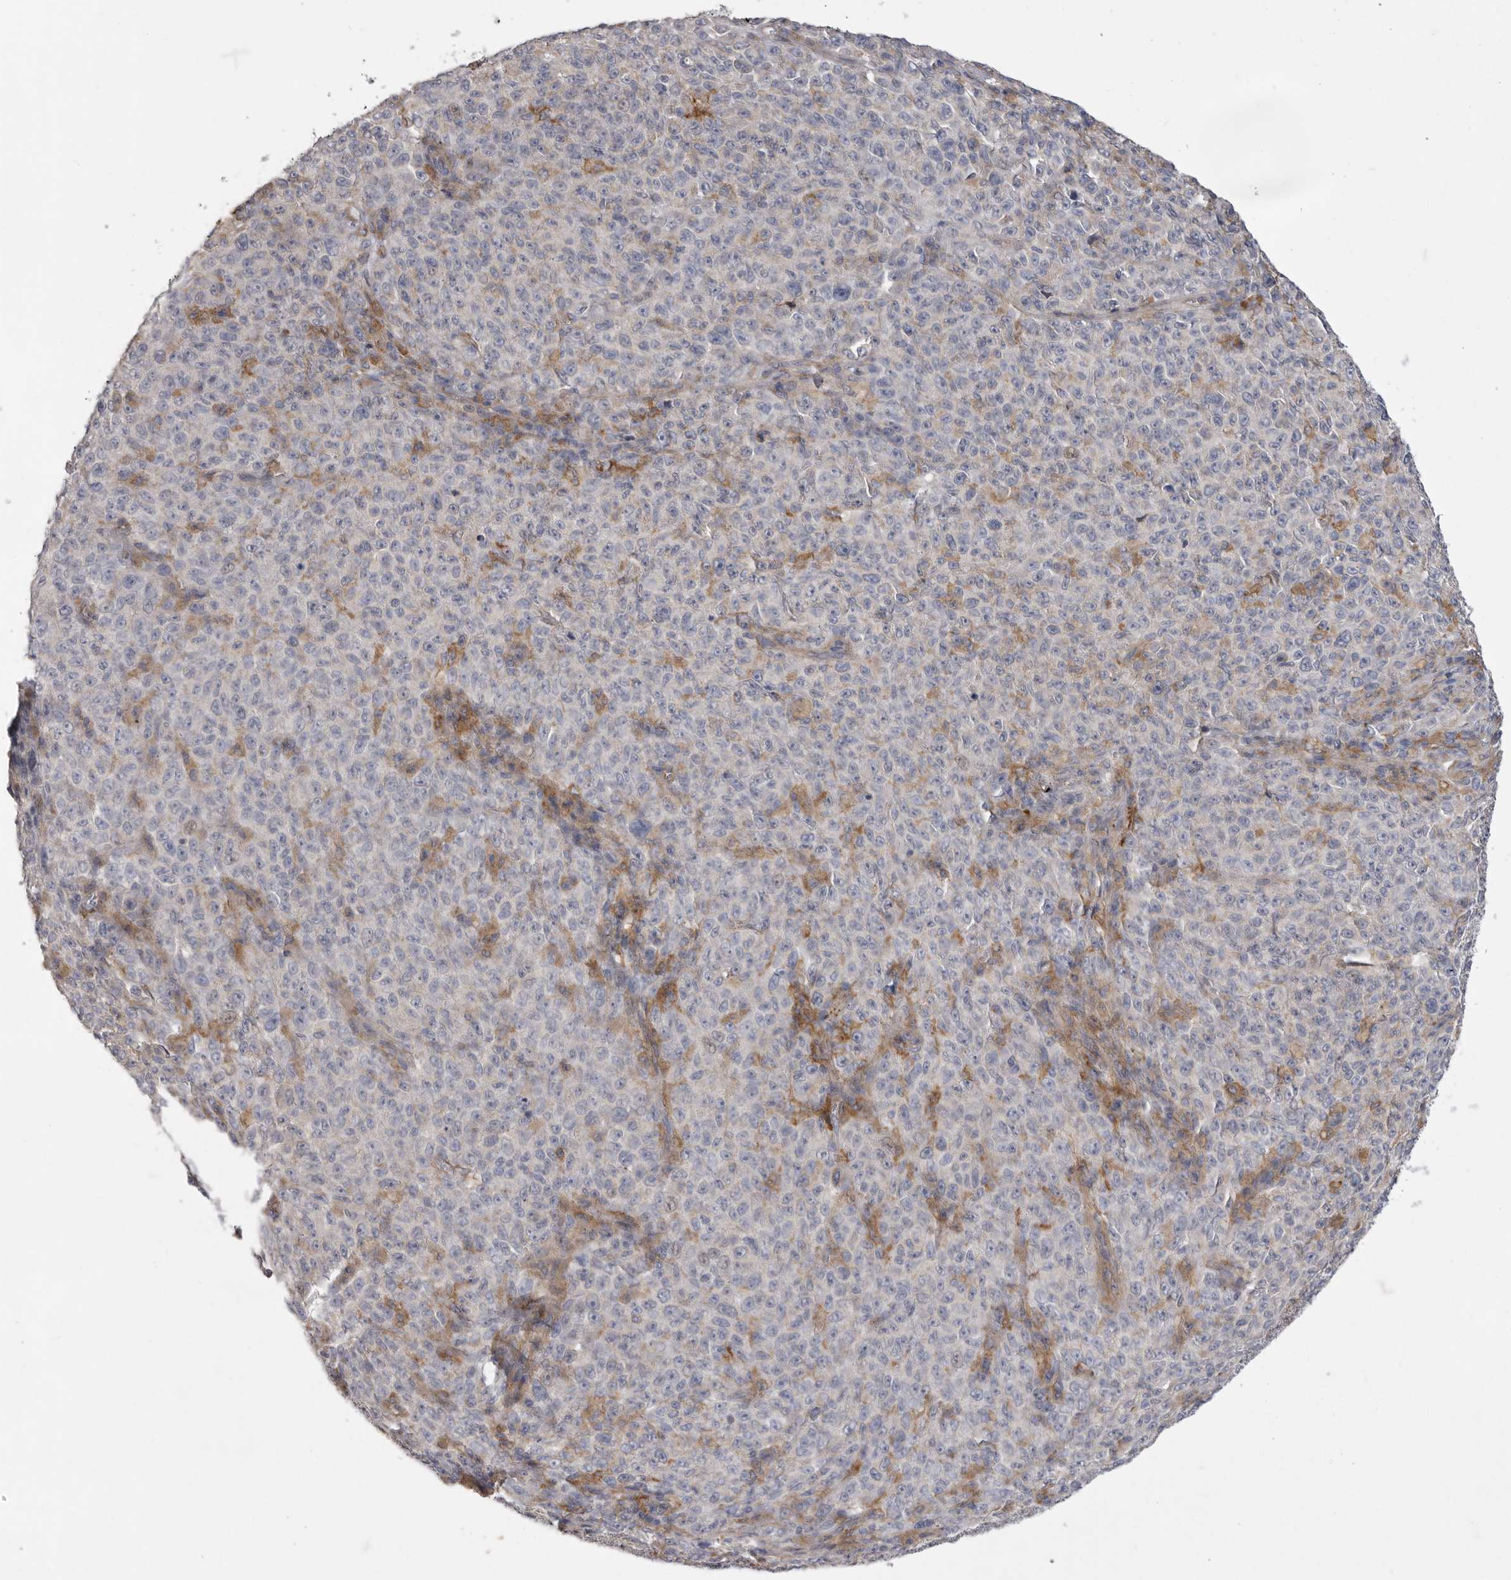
{"staining": {"intensity": "negative", "quantity": "none", "location": "none"}, "tissue": "melanoma", "cell_type": "Tumor cells", "image_type": "cancer", "snomed": [{"axis": "morphology", "description": "Malignant melanoma, NOS"}, {"axis": "topography", "description": "Skin"}], "caption": "This is an immunohistochemistry histopathology image of human melanoma. There is no staining in tumor cells.", "gene": "SIGLEC10", "patient": {"sex": "female", "age": 82}}